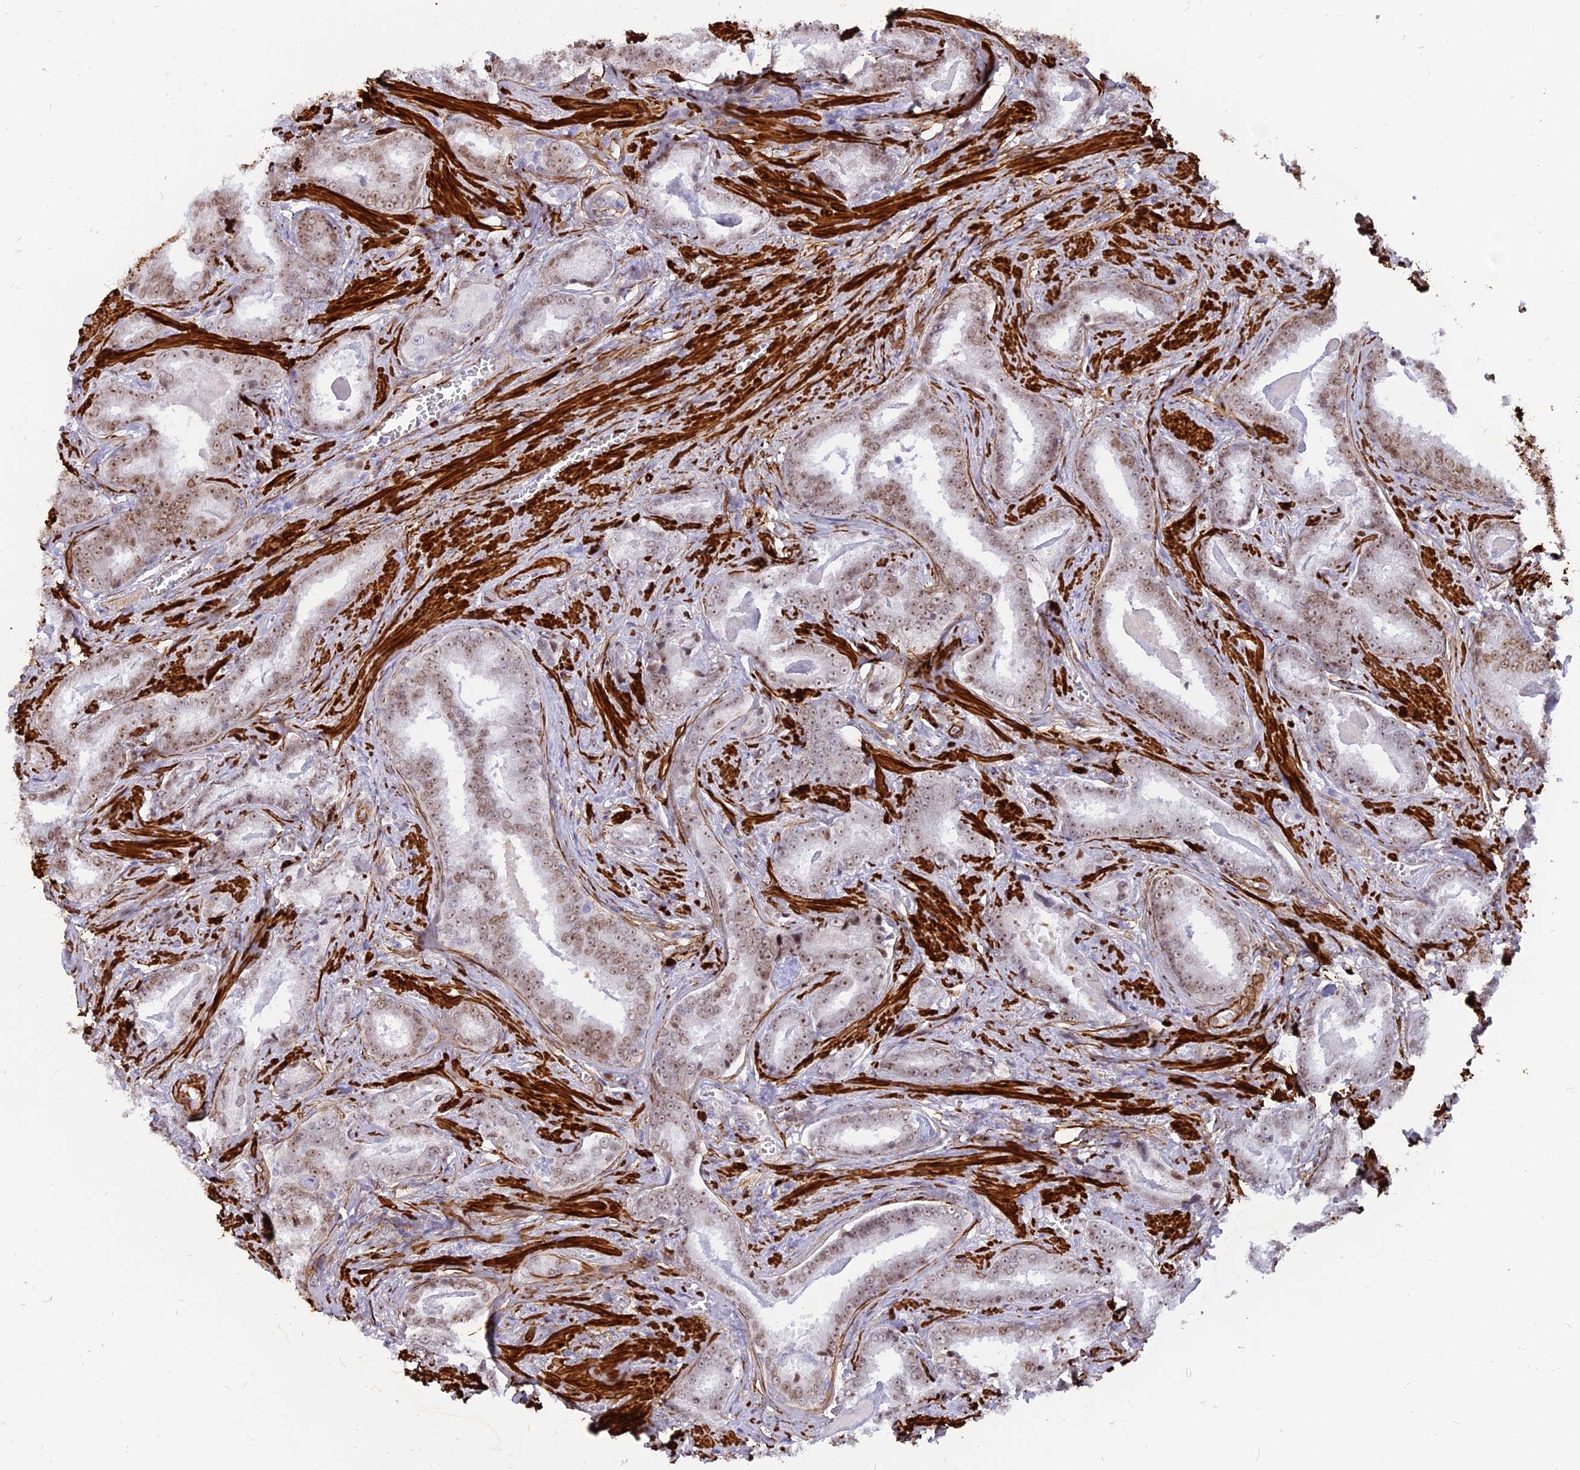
{"staining": {"intensity": "moderate", "quantity": ">75%", "location": "nuclear"}, "tissue": "prostate cancer", "cell_type": "Tumor cells", "image_type": "cancer", "snomed": [{"axis": "morphology", "description": "Adenocarcinoma, High grade"}, {"axis": "topography", "description": "Prostate"}], "caption": "Brown immunohistochemical staining in high-grade adenocarcinoma (prostate) demonstrates moderate nuclear positivity in approximately >75% of tumor cells. Nuclei are stained in blue.", "gene": "CENPV", "patient": {"sex": "male", "age": 67}}